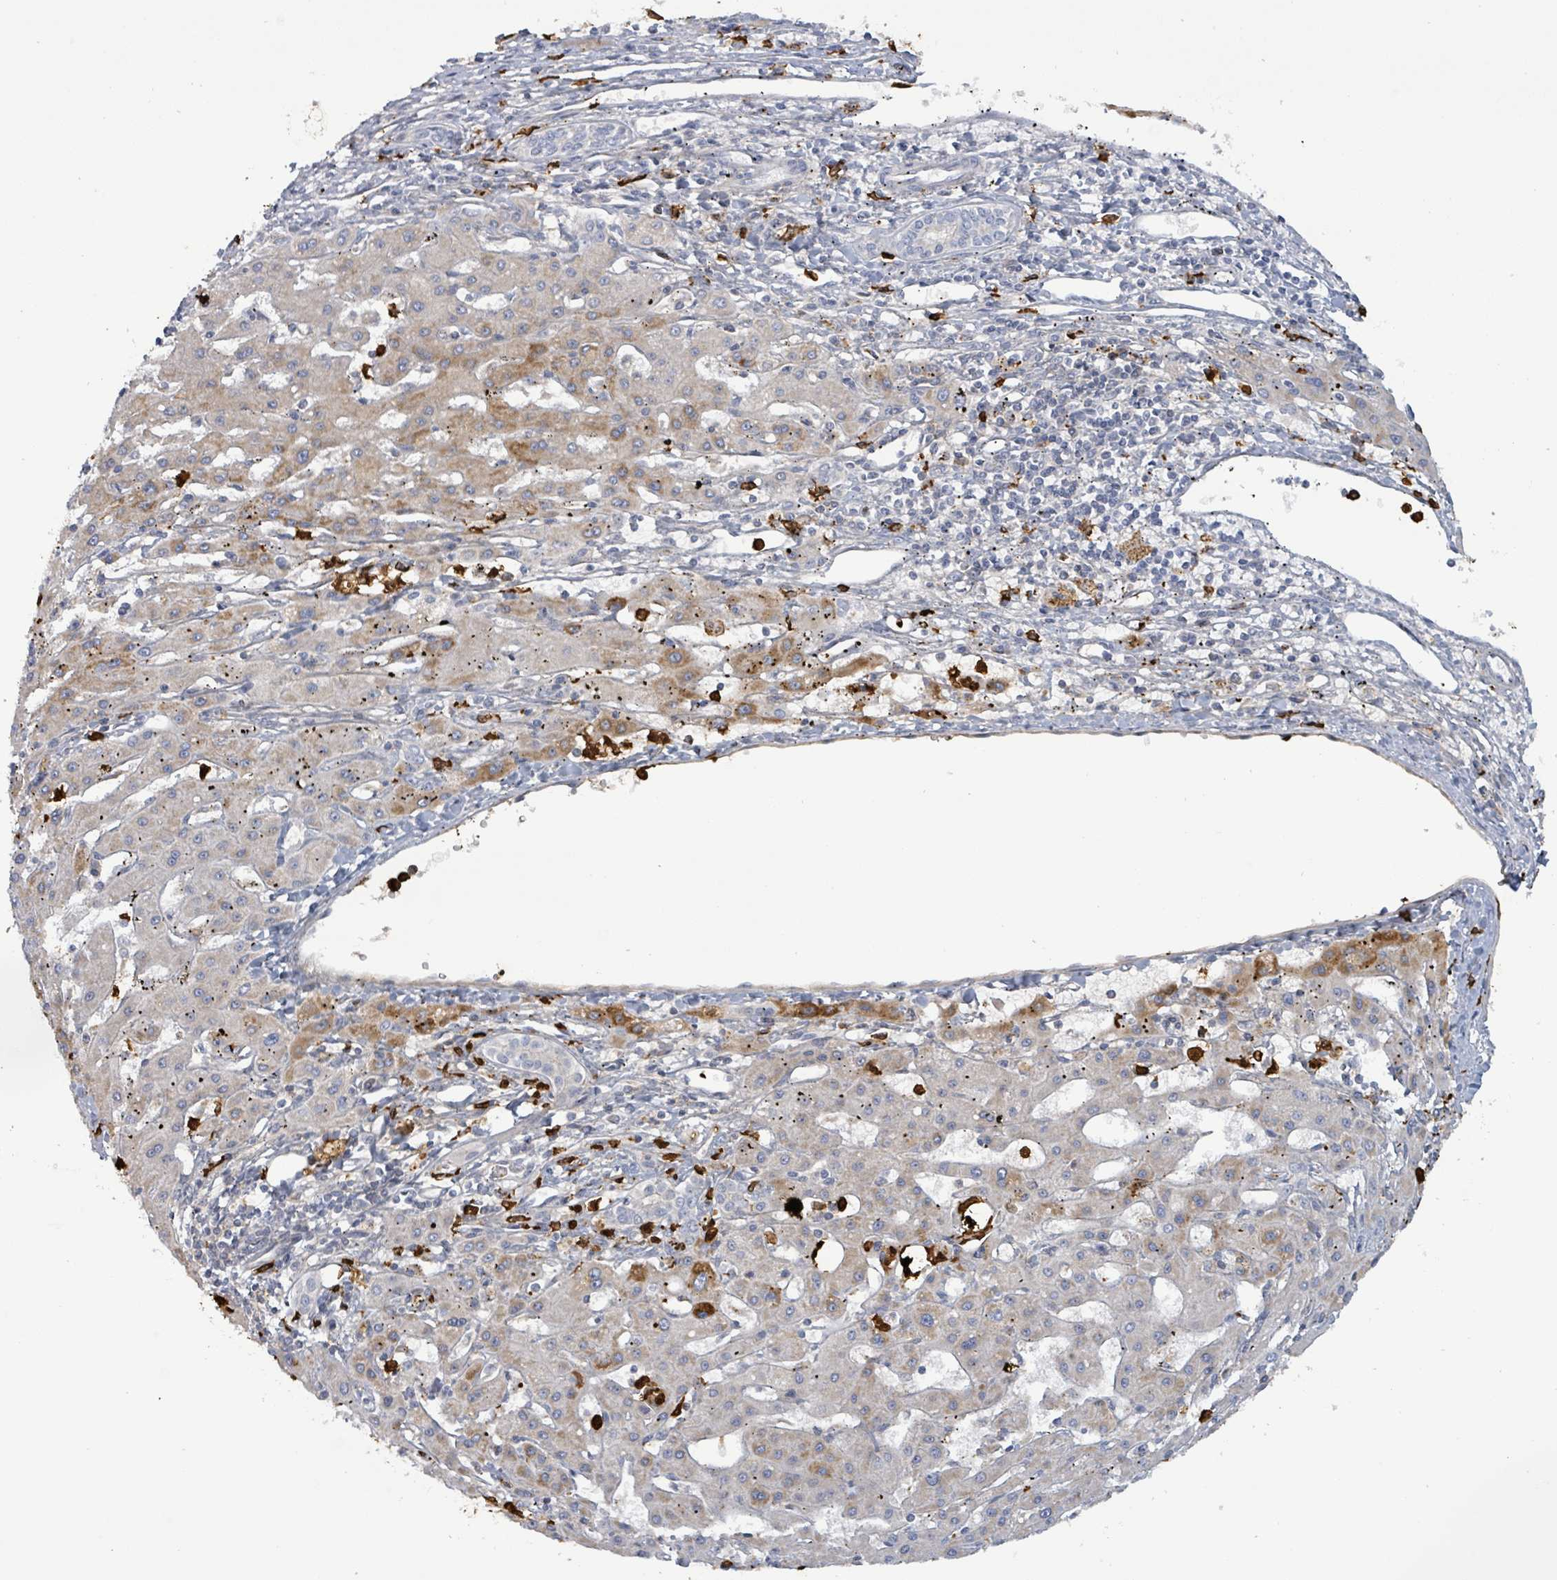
{"staining": {"intensity": "strong", "quantity": "25%-75%", "location": "cytoplasmic/membranous"}, "tissue": "liver cancer", "cell_type": "Tumor cells", "image_type": "cancer", "snomed": [{"axis": "morphology", "description": "Carcinoma, Hepatocellular, NOS"}, {"axis": "topography", "description": "Liver"}], "caption": "A micrograph showing strong cytoplasmic/membranous positivity in approximately 25%-75% of tumor cells in liver cancer, as visualized by brown immunohistochemical staining.", "gene": "FAM210A", "patient": {"sex": "male", "age": 72}}